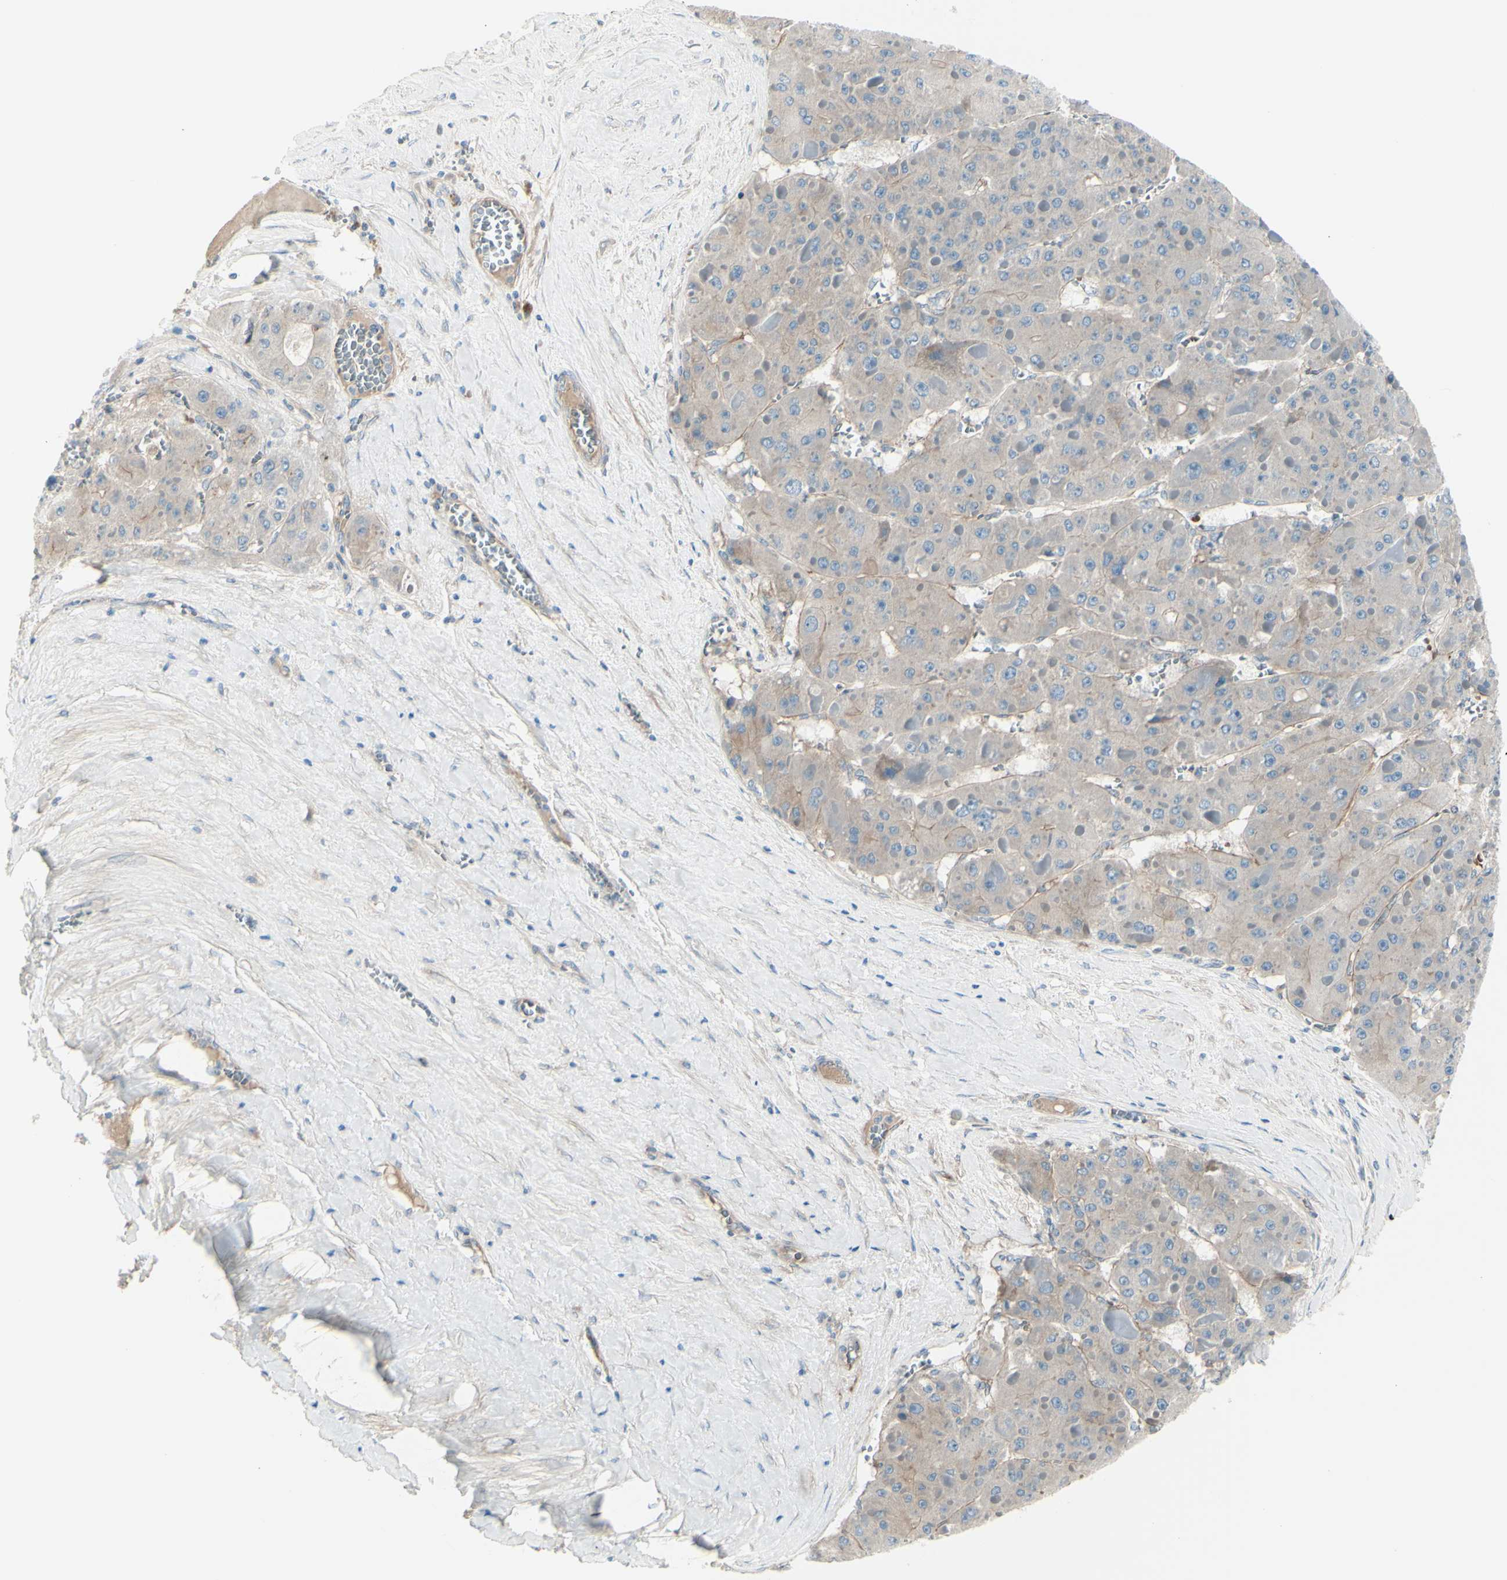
{"staining": {"intensity": "weak", "quantity": ">75%", "location": "cytoplasmic/membranous"}, "tissue": "liver cancer", "cell_type": "Tumor cells", "image_type": "cancer", "snomed": [{"axis": "morphology", "description": "Carcinoma, Hepatocellular, NOS"}, {"axis": "topography", "description": "Liver"}], "caption": "There is low levels of weak cytoplasmic/membranous expression in tumor cells of liver cancer, as demonstrated by immunohistochemical staining (brown color).", "gene": "PCDHGA2", "patient": {"sex": "female", "age": 73}}